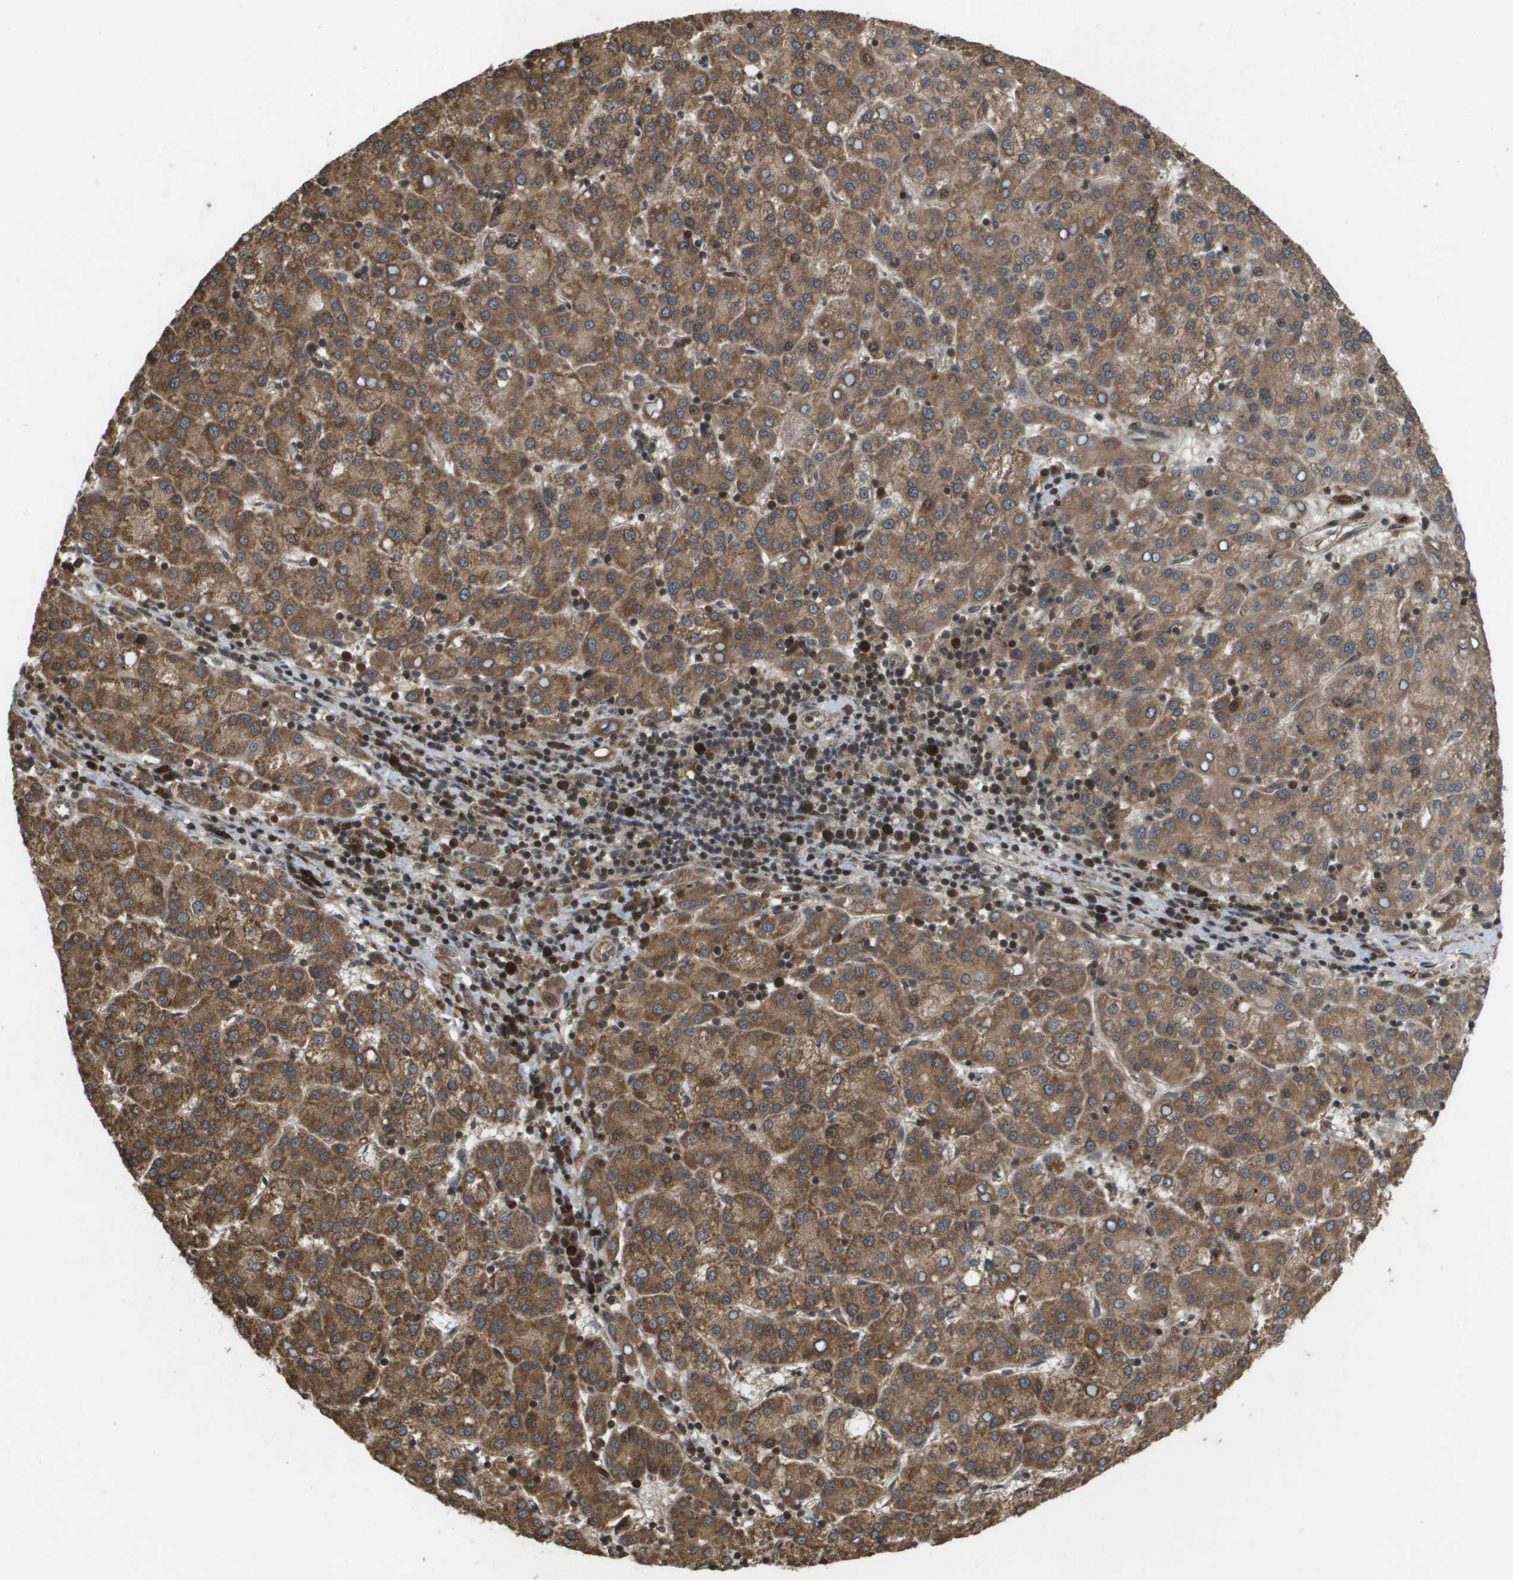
{"staining": {"intensity": "moderate", "quantity": ">75%", "location": "cytoplasmic/membranous"}, "tissue": "liver cancer", "cell_type": "Tumor cells", "image_type": "cancer", "snomed": [{"axis": "morphology", "description": "Carcinoma, Hepatocellular, NOS"}, {"axis": "topography", "description": "Liver"}], "caption": "Immunohistochemistry (IHC) micrograph of human liver cancer stained for a protein (brown), which displays medium levels of moderate cytoplasmic/membranous expression in about >75% of tumor cells.", "gene": "KIF11", "patient": {"sex": "female", "age": 58}}